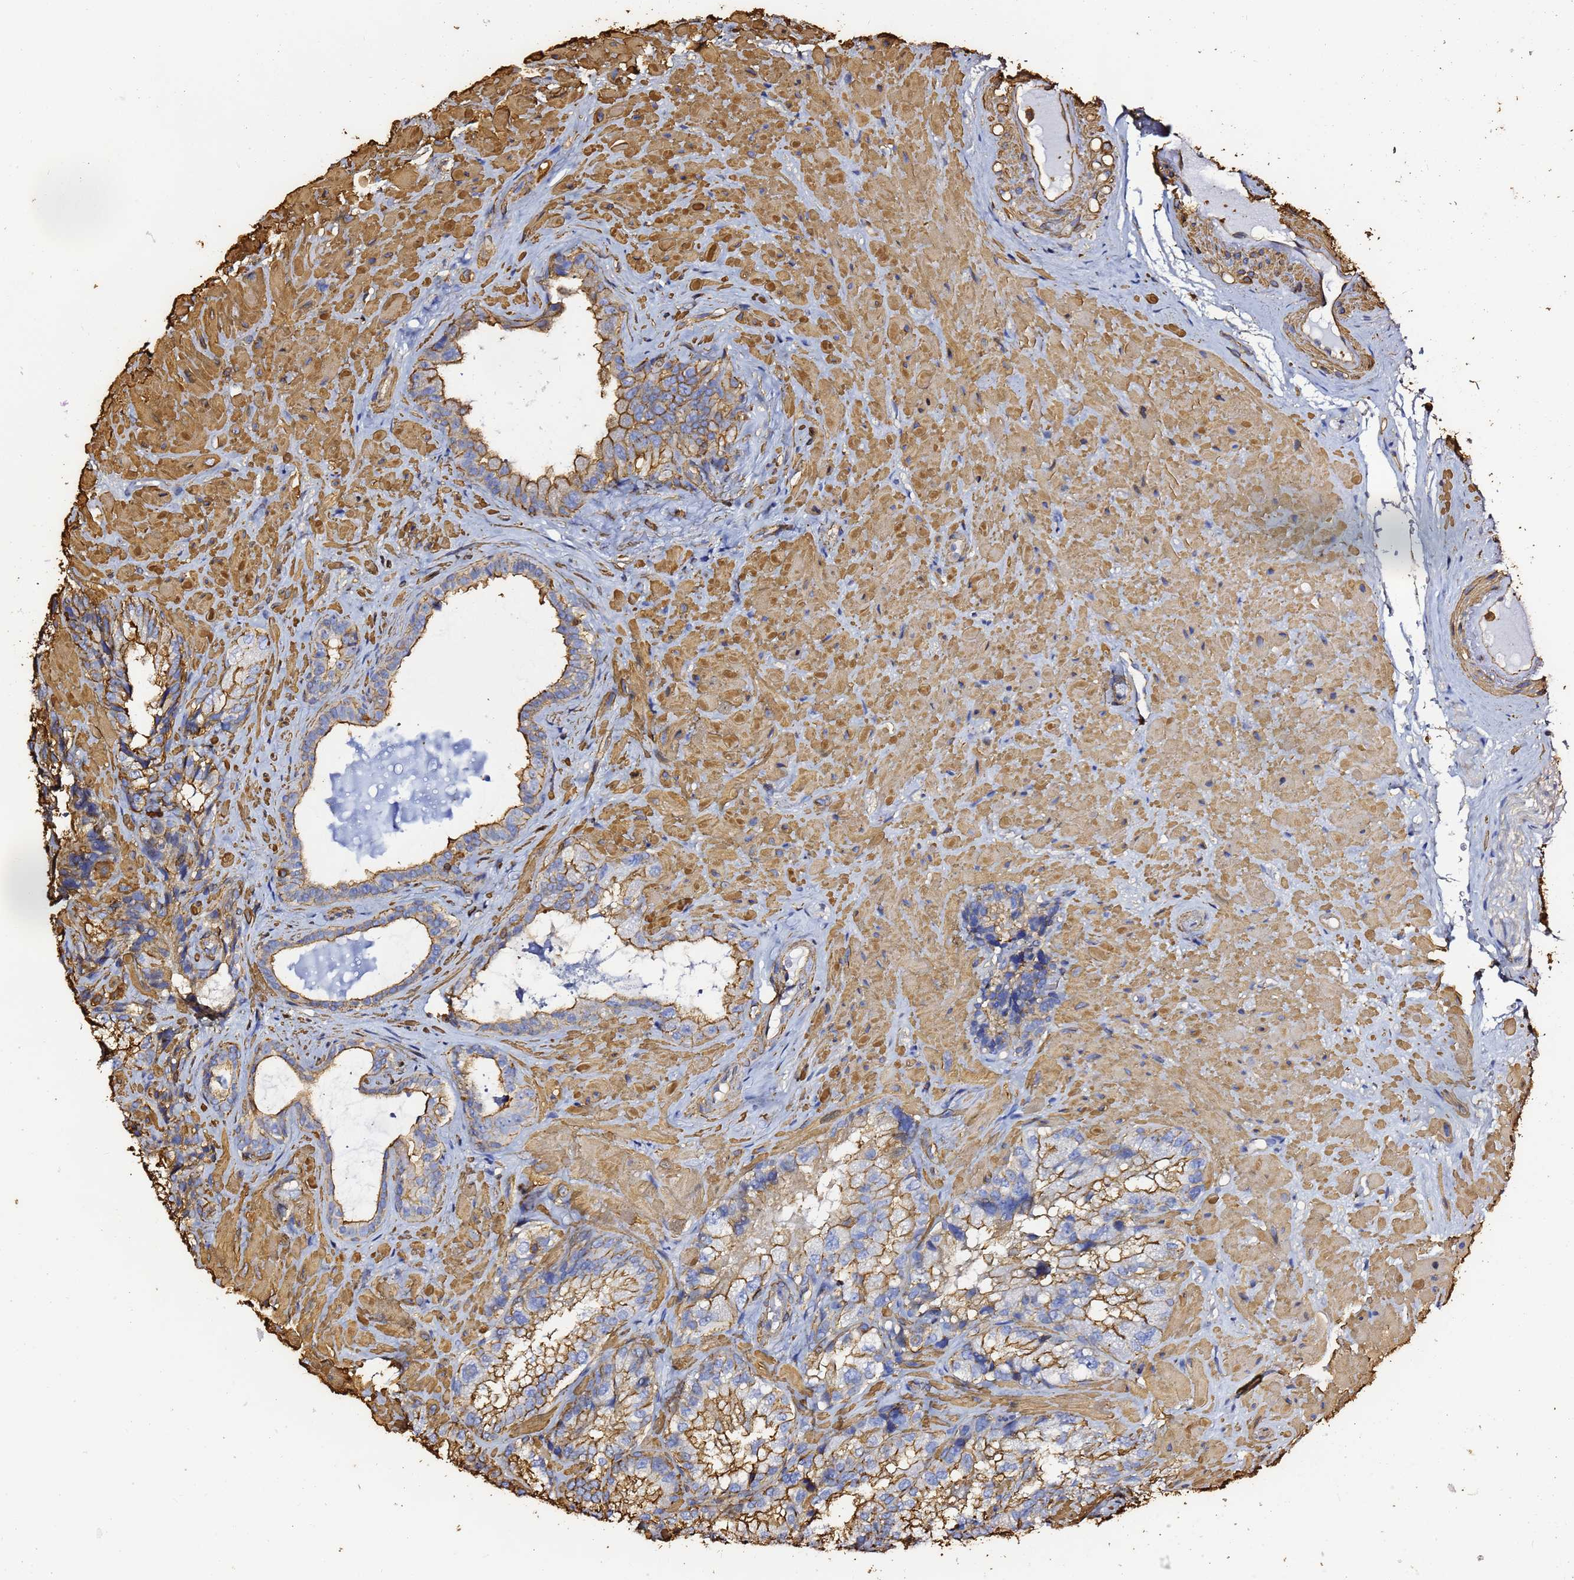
{"staining": {"intensity": "moderate", "quantity": ">75%", "location": "cytoplasmic/membranous"}, "tissue": "seminal vesicle", "cell_type": "Glandular cells", "image_type": "normal", "snomed": [{"axis": "morphology", "description": "Normal tissue, NOS"}, {"axis": "topography", "description": "Seminal veicle"}], "caption": "Protein positivity by IHC reveals moderate cytoplasmic/membranous staining in approximately >75% of glandular cells in unremarkable seminal vesicle.", "gene": "ACTA1", "patient": {"sex": "male", "age": 58}}